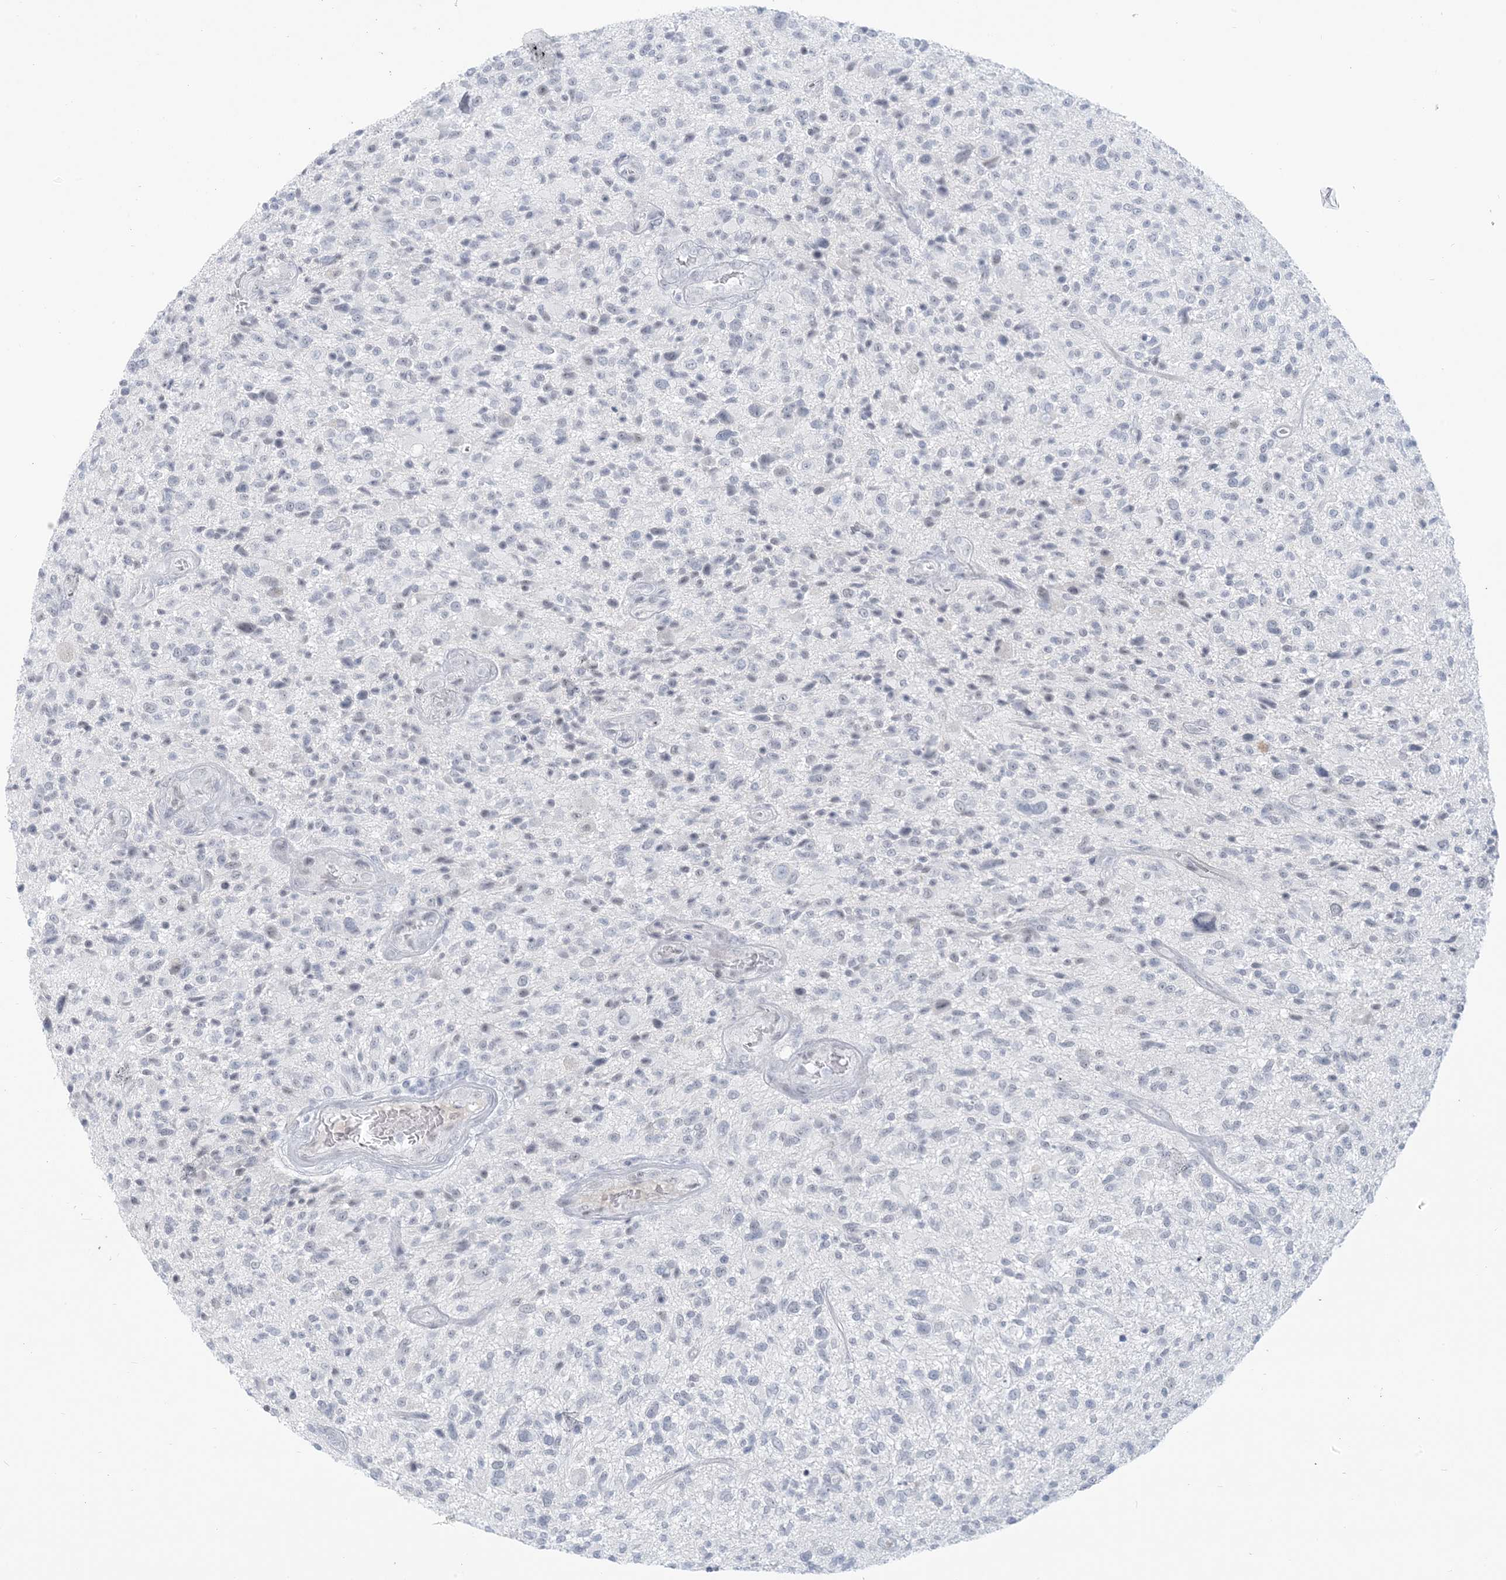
{"staining": {"intensity": "negative", "quantity": "none", "location": "none"}, "tissue": "glioma", "cell_type": "Tumor cells", "image_type": "cancer", "snomed": [{"axis": "morphology", "description": "Glioma, malignant, High grade"}, {"axis": "topography", "description": "Brain"}], "caption": "High magnification brightfield microscopy of glioma stained with DAB (3,3'-diaminobenzidine) (brown) and counterstained with hematoxylin (blue): tumor cells show no significant positivity.", "gene": "SCML1", "patient": {"sex": "male", "age": 47}}